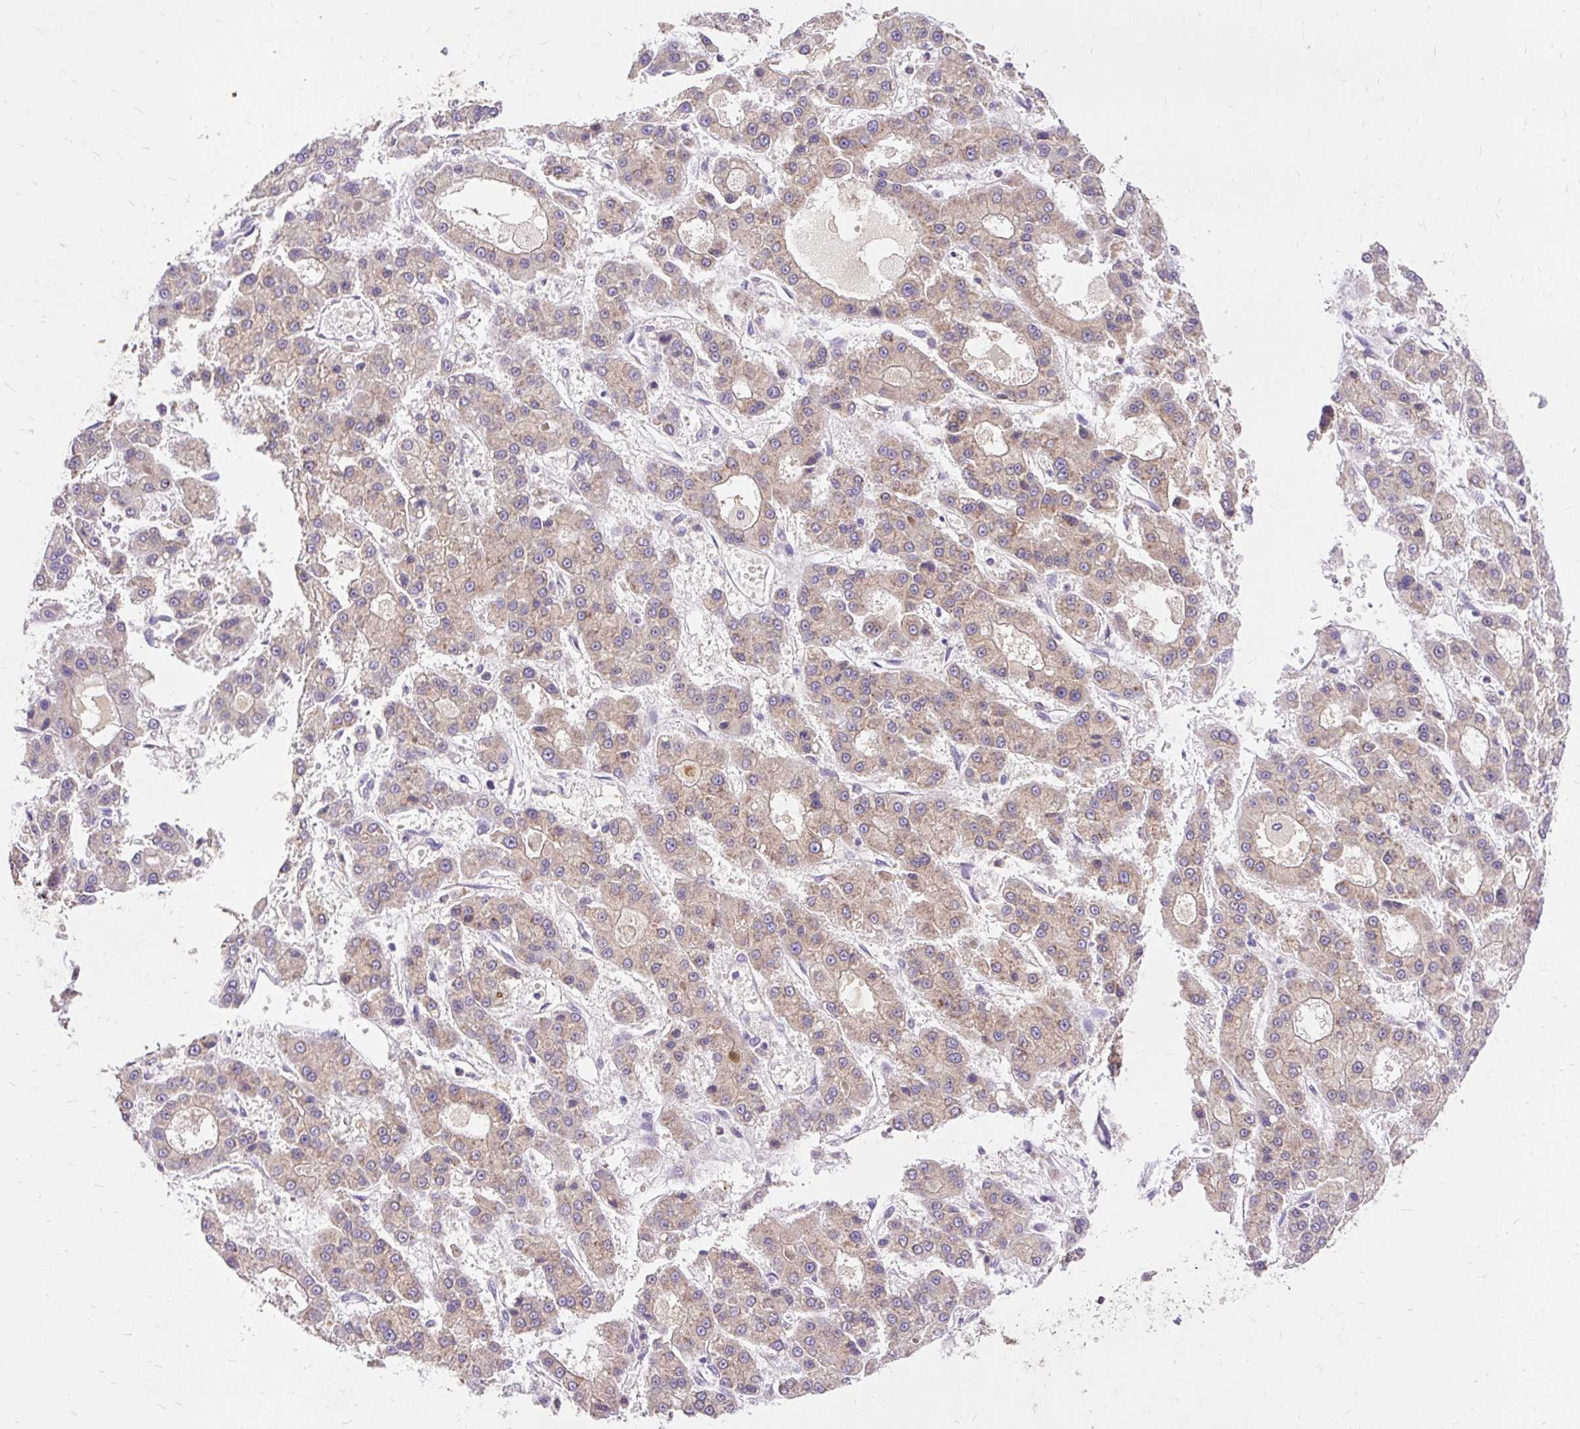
{"staining": {"intensity": "weak", "quantity": ">75%", "location": "cytoplasmic/membranous"}, "tissue": "liver cancer", "cell_type": "Tumor cells", "image_type": "cancer", "snomed": [{"axis": "morphology", "description": "Carcinoma, Hepatocellular, NOS"}, {"axis": "topography", "description": "Liver"}], "caption": "Immunohistochemistry of human liver hepatocellular carcinoma demonstrates low levels of weak cytoplasmic/membranous expression in approximately >75% of tumor cells.", "gene": "SEC63", "patient": {"sex": "male", "age": 70}}